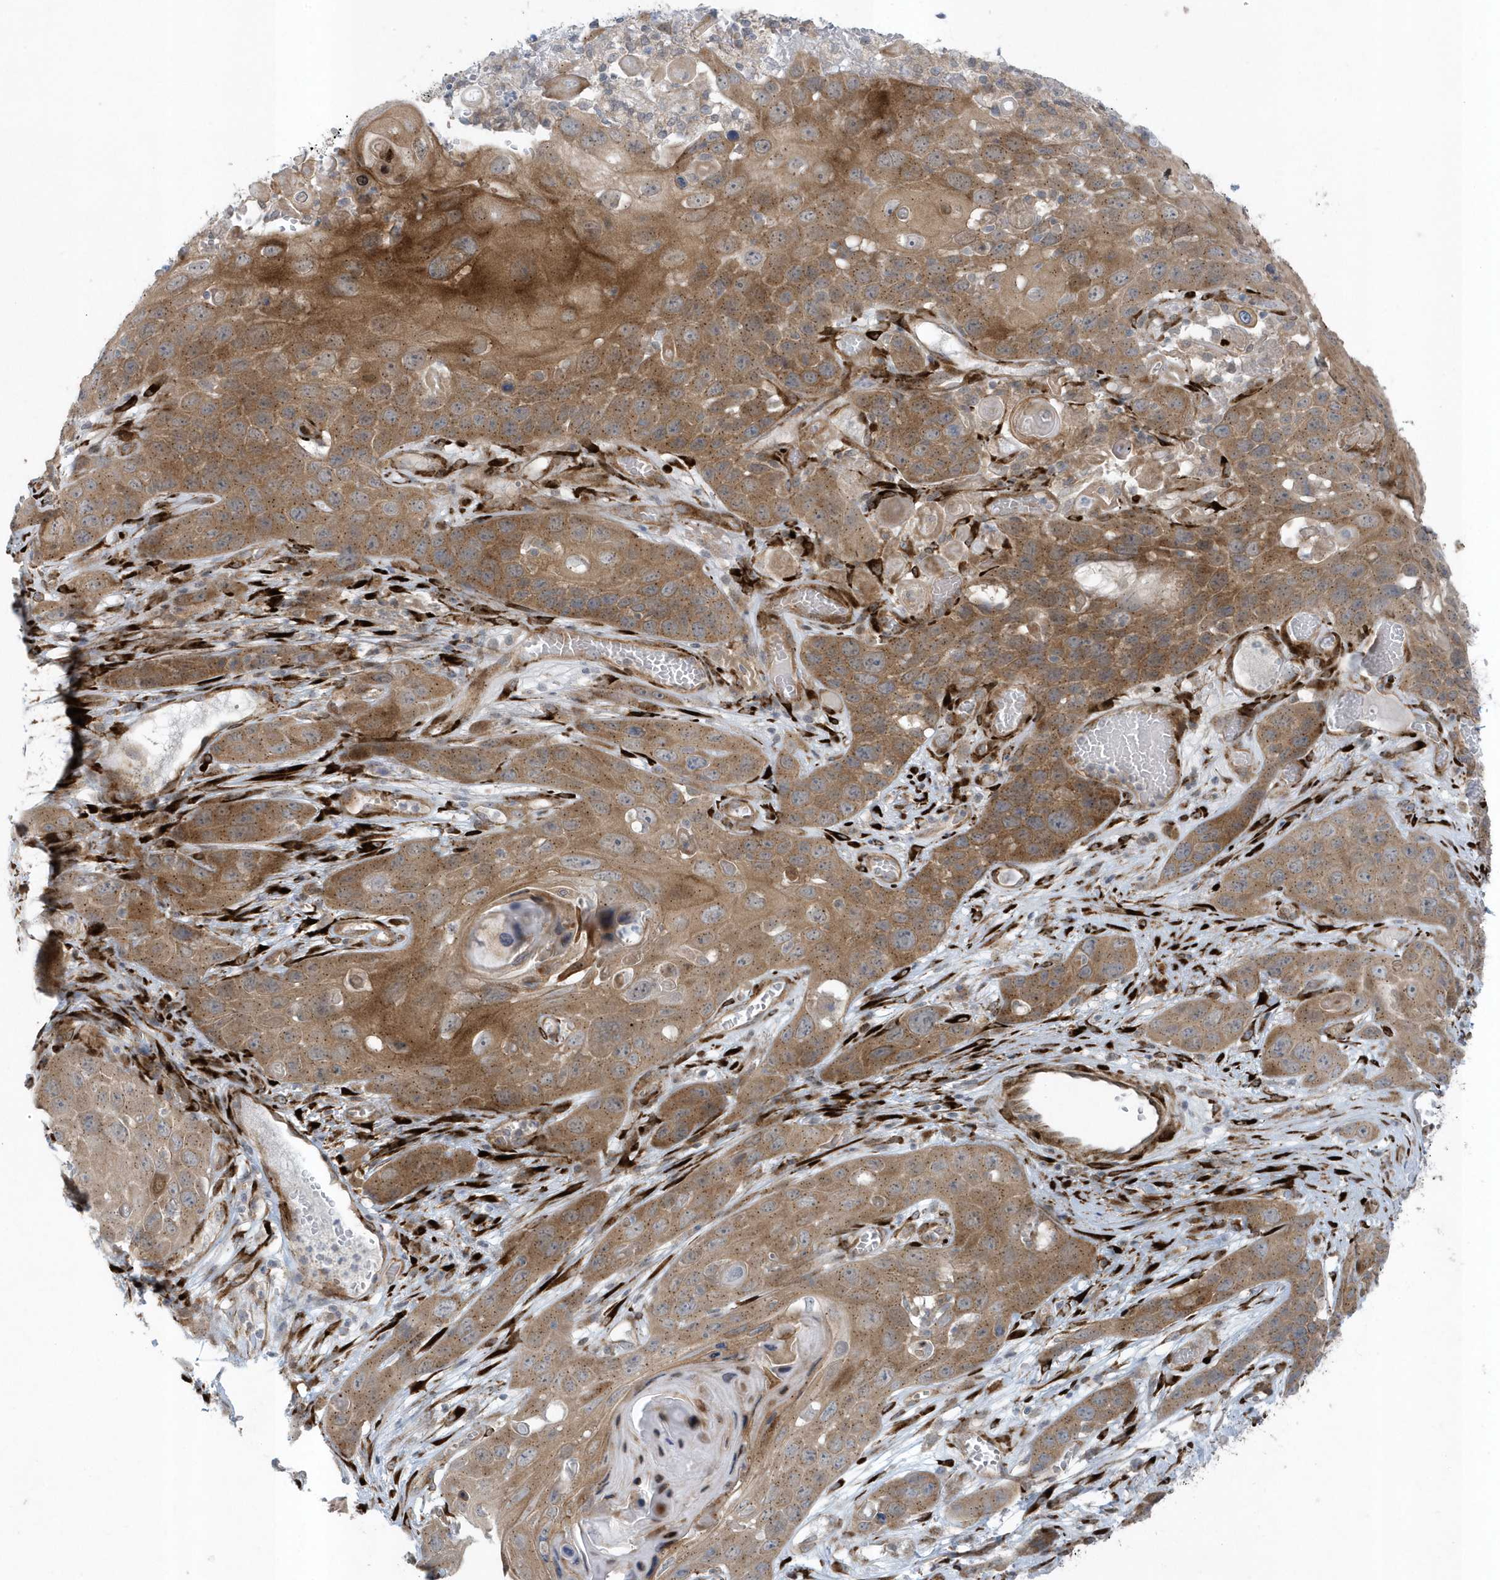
{"staining": {"intensity": "moderate", "quantity": ">75%", "location": "cytoplasmic/membranous"}, "tissue": "skin cancer", "cell_type": "Tumor cells", "image_type": "cancer", "snomed": [{"axis": "morphology", "description": "Squamous cell carcinoma, NOS"}, {"axis": "topography", "description": "Skin"}], "caption": "A high-resolution histopathology image shows immunohistochemistry (IHC) staining of skin cancer (squamous cell carcinoma), which exhibits moderate cytoplasmic/membranous staining in approximately >75% of tumor cells.", "gene": "FAM98A", "patient": {"sex": "male", "age": 55}}